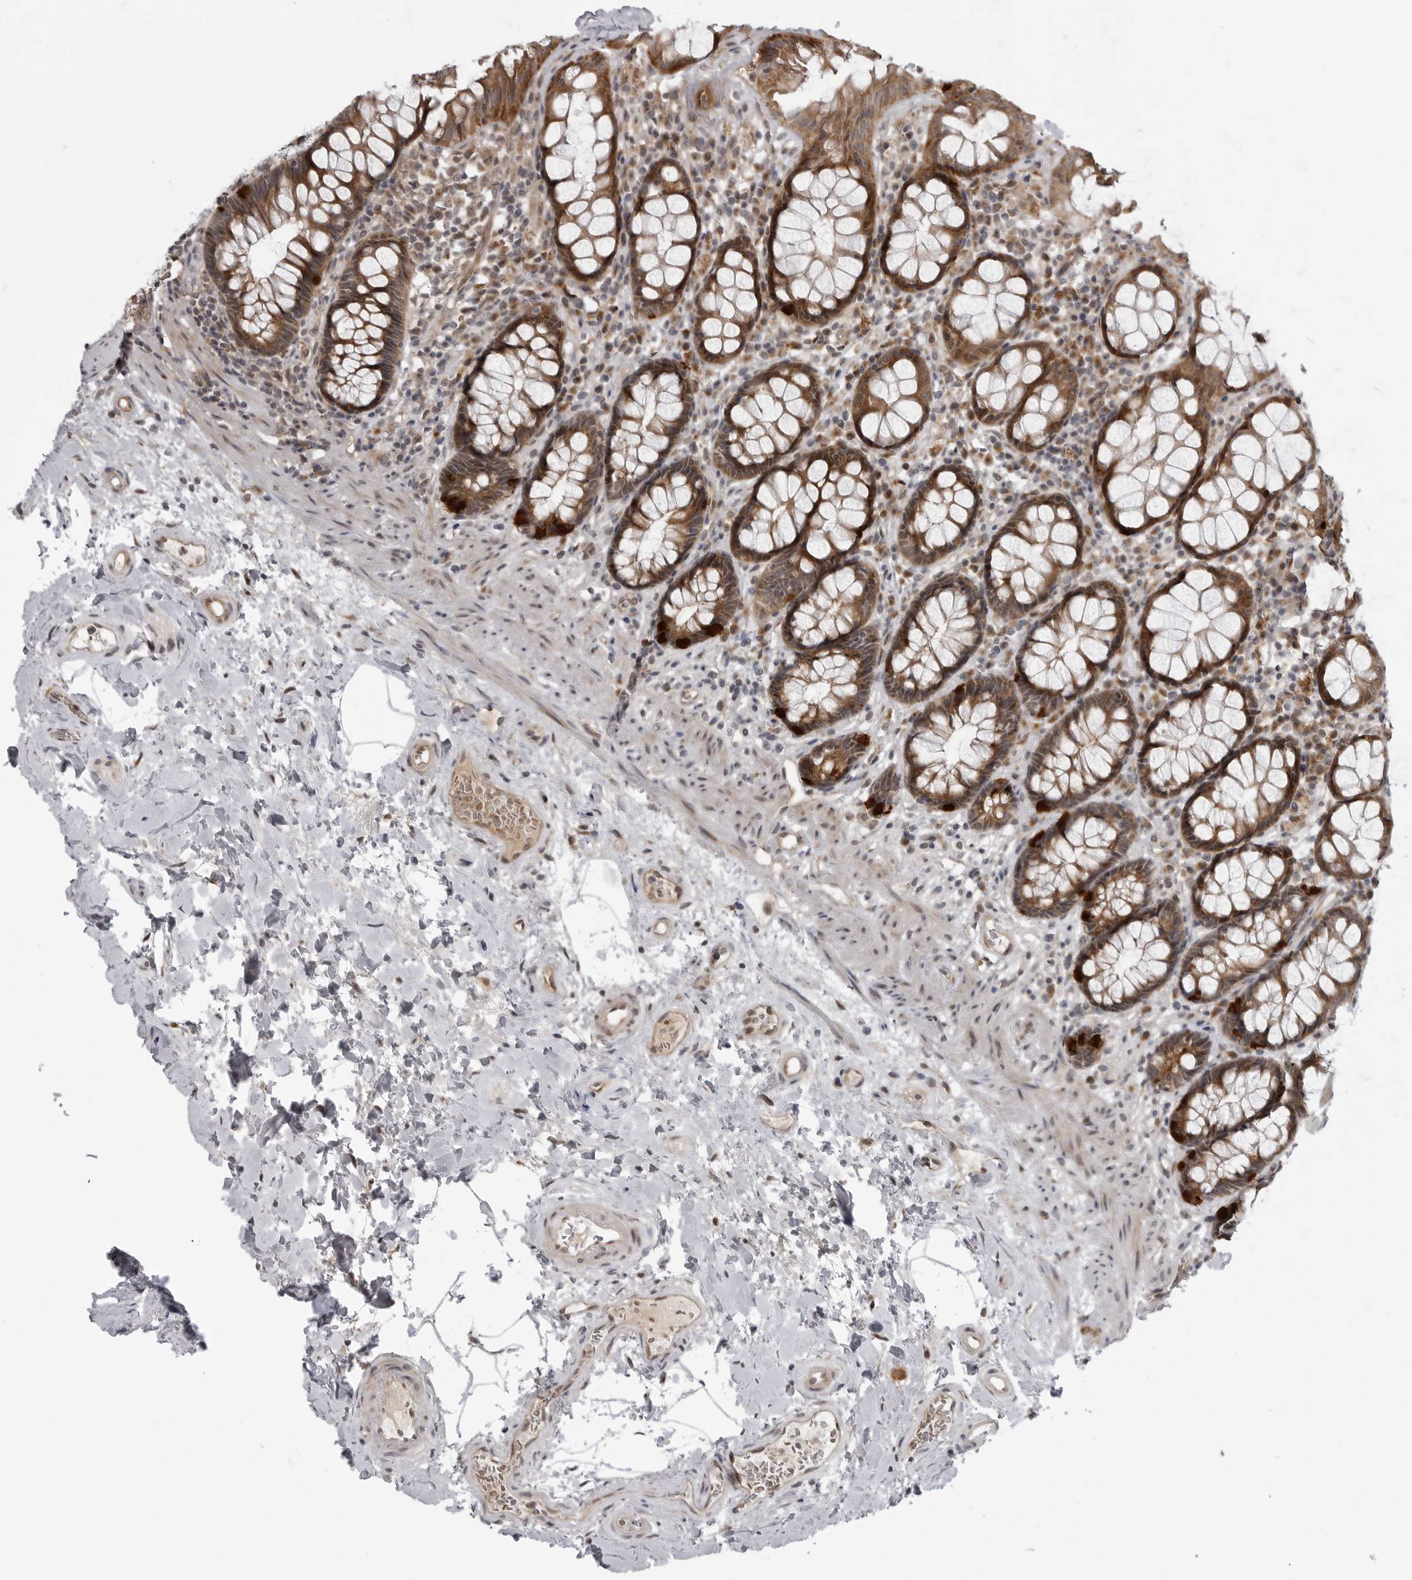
{"staining": {"intensity": "strong", "quantity": ">75%", "location": "cytoplasmic/membranous"}, "tissue": "rectum", "cell_type": "Glandular cells", "image_type": "normal", "snomed": [{"axis": "morphology", "description": "Normal tissue, NOS"}, {"axis": "topography", "description": "Rectum"}], "caption": "Immunohistochemistry (IHC) staining of normal rectum, which demonstrates high levels of strong cytoplasmic/membranous positivity in approximately >75% of glandular cells indicating strong cytoplasmic/membranous protein expression. The staining was performed using DAB (brown) for protein detection and nuclei were counterstained in hematoxylin (blue).", "gene": "LRRC45", "patient": {"sex": "male", "age": 64}}